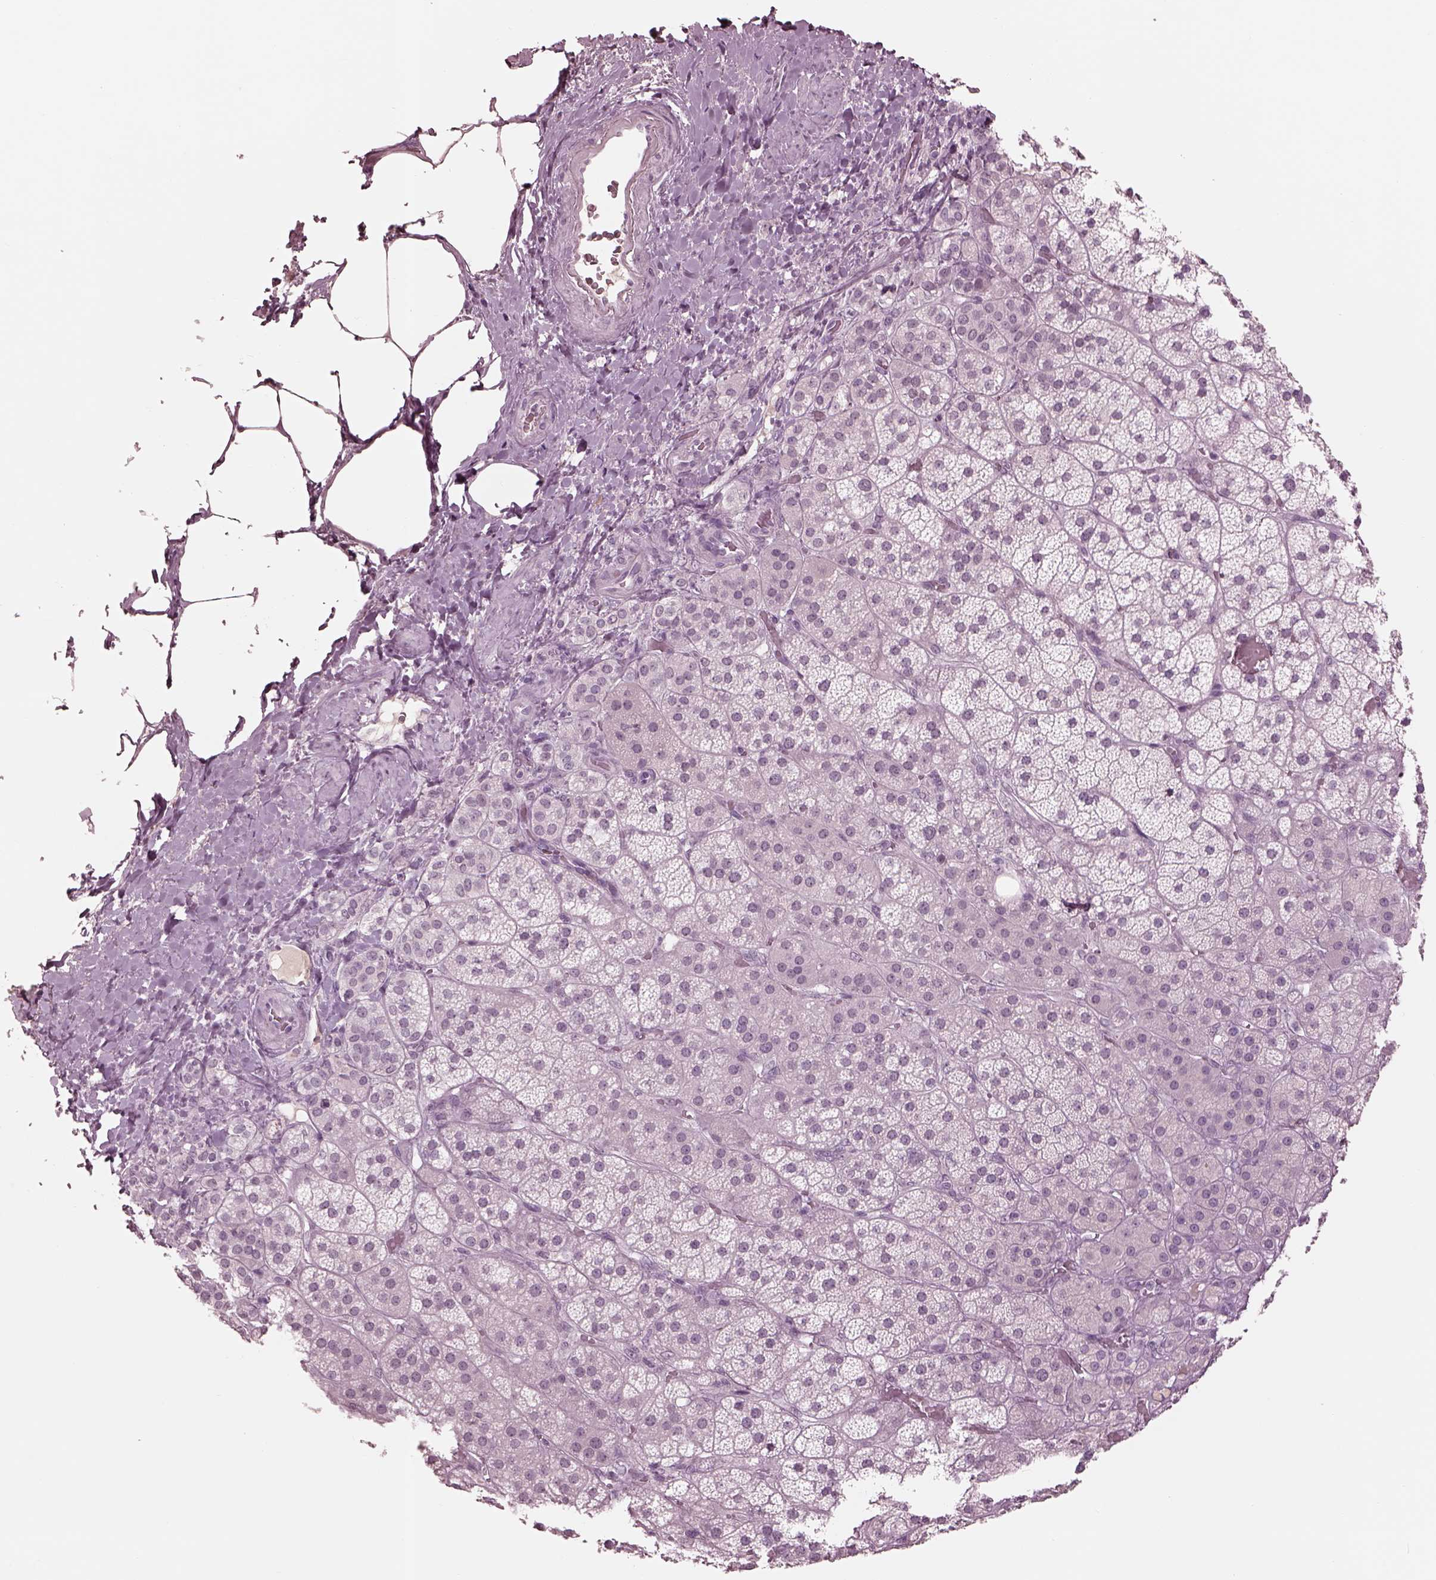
{"staining": {"intensity": "negative", "quantity": "none", "location": "none"}, "tissue": "adrenal gland", "cell_type": "Glandular cells", "image_type": "normal", "snomed": [{"axis": "morphology", "description": "Normal tissue, NOS"}, {"axis": "topography", "description": "Adrenal gland"}], "caption": "The photomicrograph reveals no staining of glandular cells in normal adrenal gland.", "gene": "GARIN4", "patient": {"sex": "male", "age": 57}}